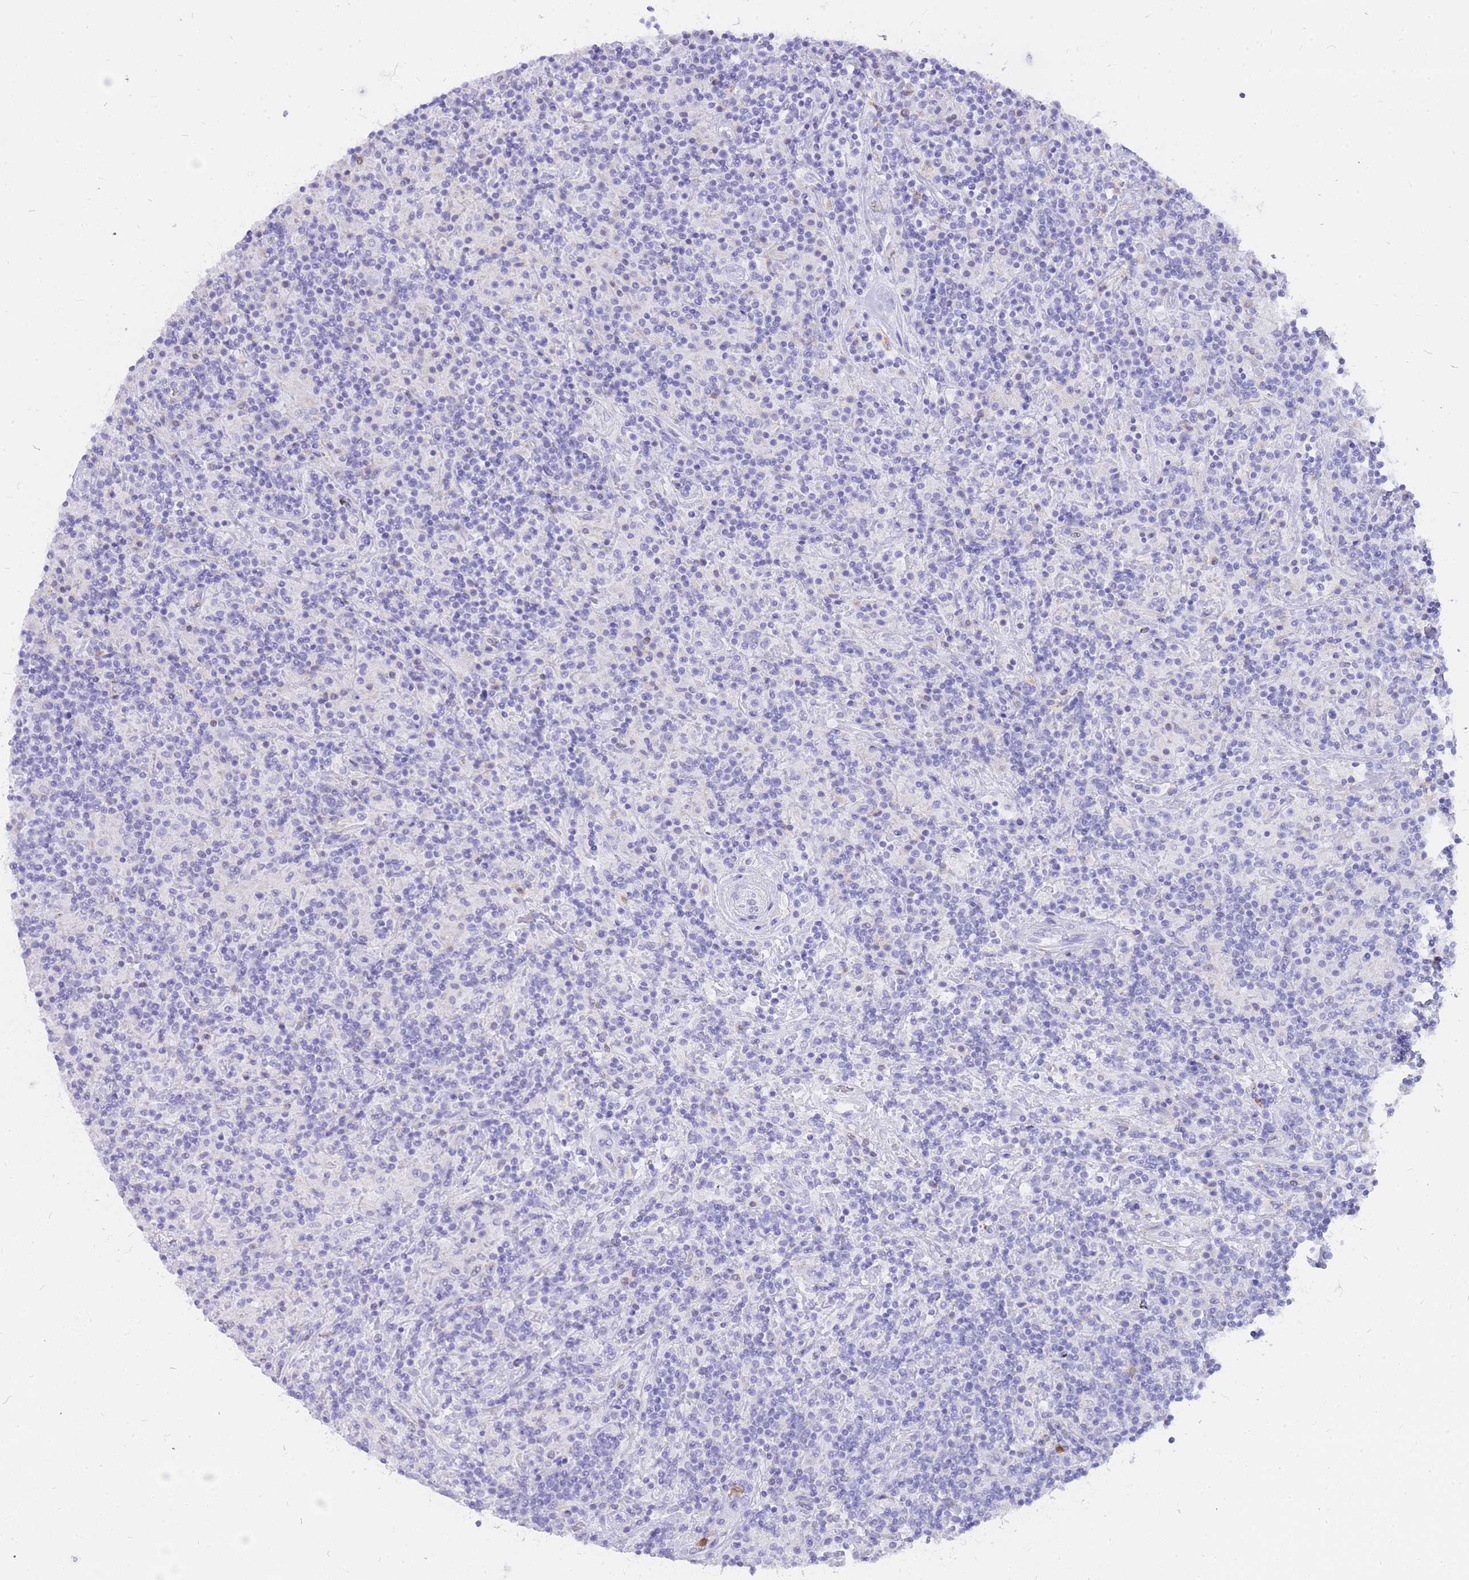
{"staining": {"intensity": "negative", "quantity": "none", "location": "none"}, "tissue": "lymphoma", "cell_type": "Tumor cells", "image_type": "cancer", "snomed": [{"axis": "morphology", "description": "Hodgkin's disease, NOS"}, {"axis": "topography", "description": "Lymph node"}], "caption": "A histopathology image of lymphoma stained for a protein reveals no brown staining in tumor cells.", "gene": "HERC1", "patient": {"sex": "male", "age": 70}}